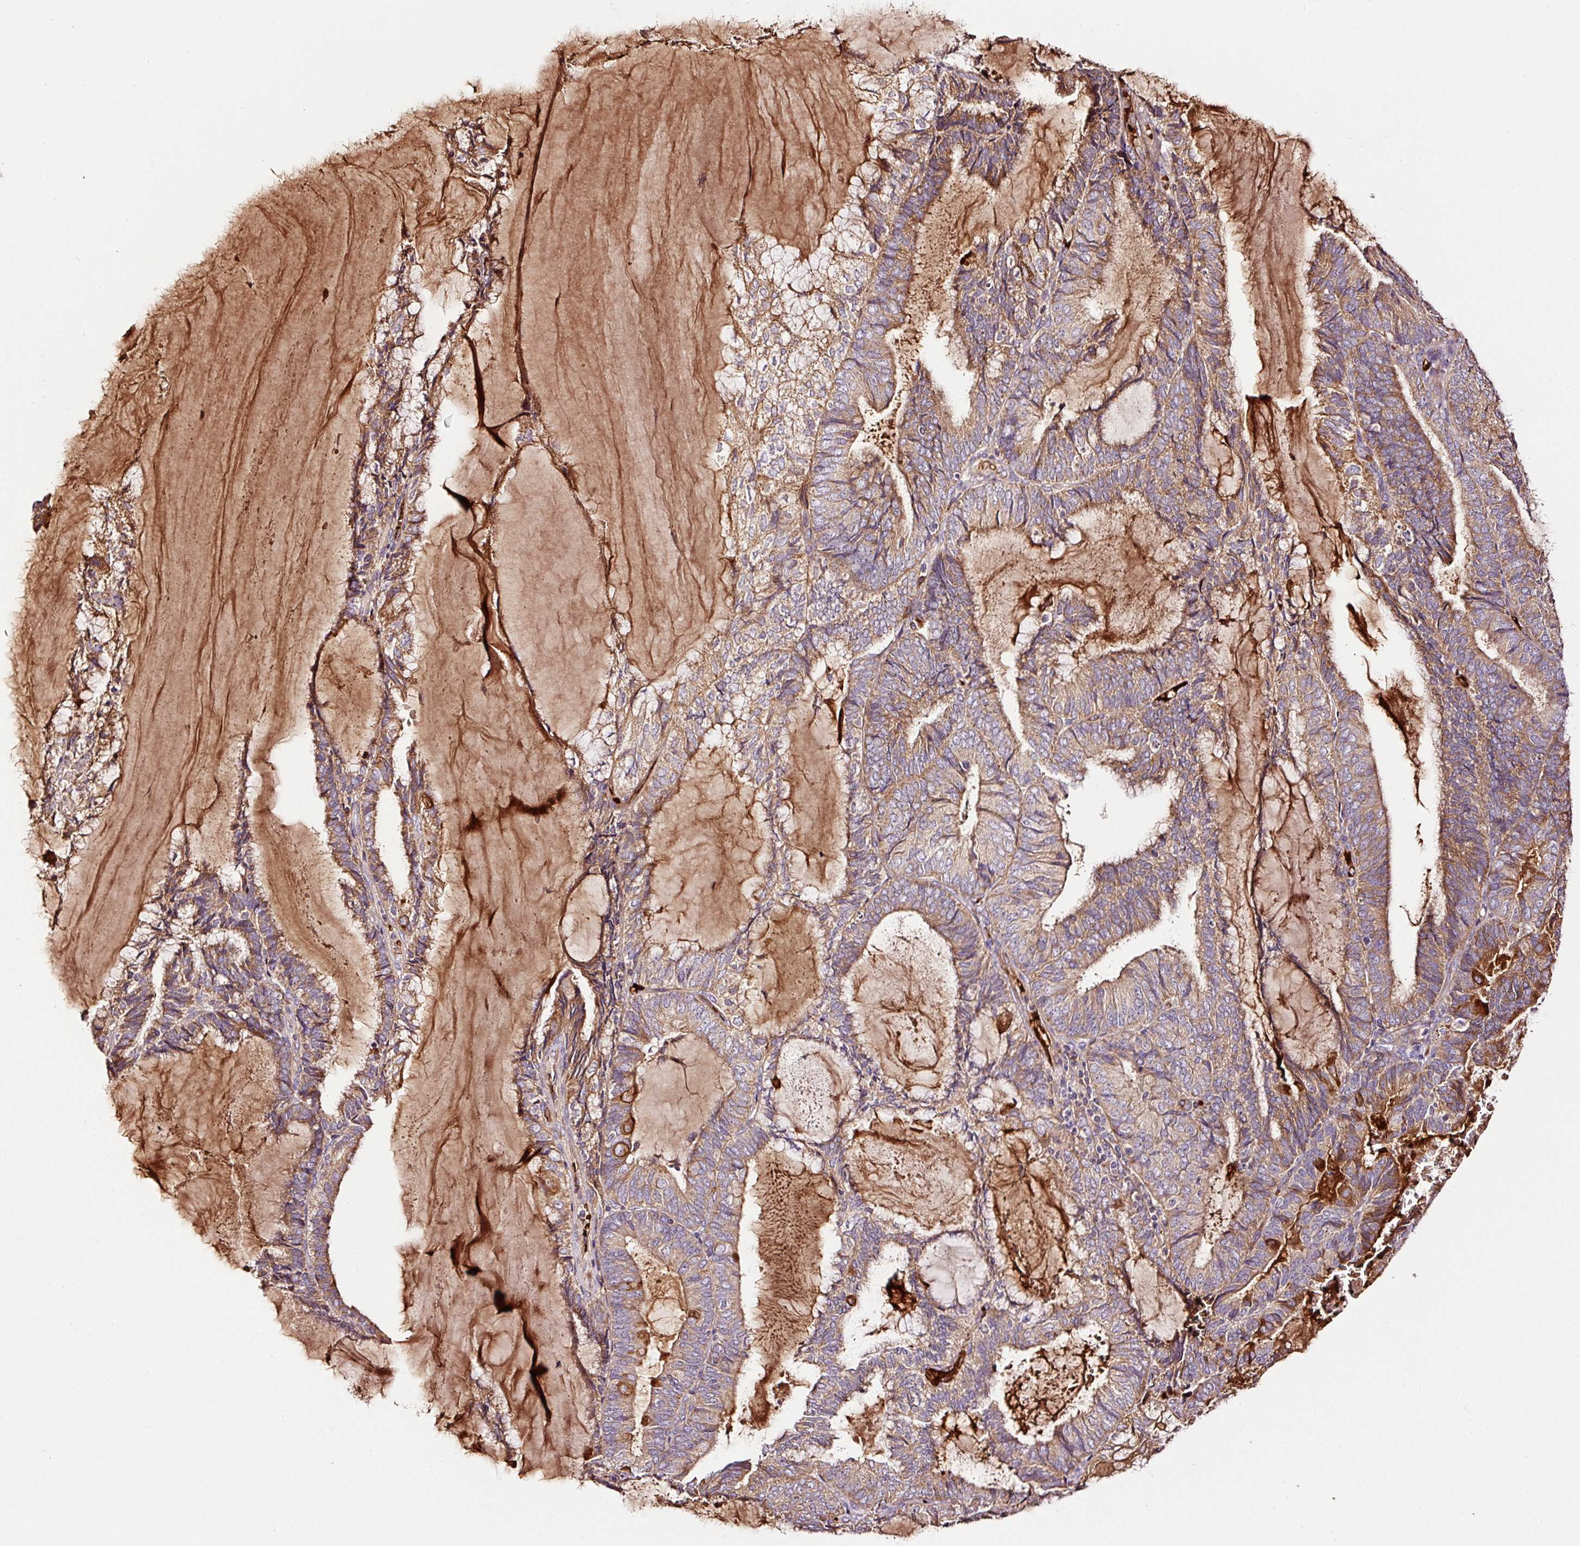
{"staining": {"intensity": "moderate", "quantity": "25%-75%", "location": "cytoplasmic/membranous"}, "tissue": "endometrial cancer", "cell_type": "Tumor cells", "image_type": "cancer", "snomed": [{"axis": "morphology", "description": "Adenocarcinoma, NOS"}, {"axis": "topography", "description": "Endometrium"}], "caption": "IHC micrograph of neoplastic tissue: endometrial adenocarcinoma stained using immunohistochemistry shows medium levels of moderate protein expression localized specifically in the cytoplasmic/membranous of tumor cells, appearing as a cytoplasmic/membranous brown color.", "gene": "PGLYRP2", "patient": {"sex": "female", "age": 81}}